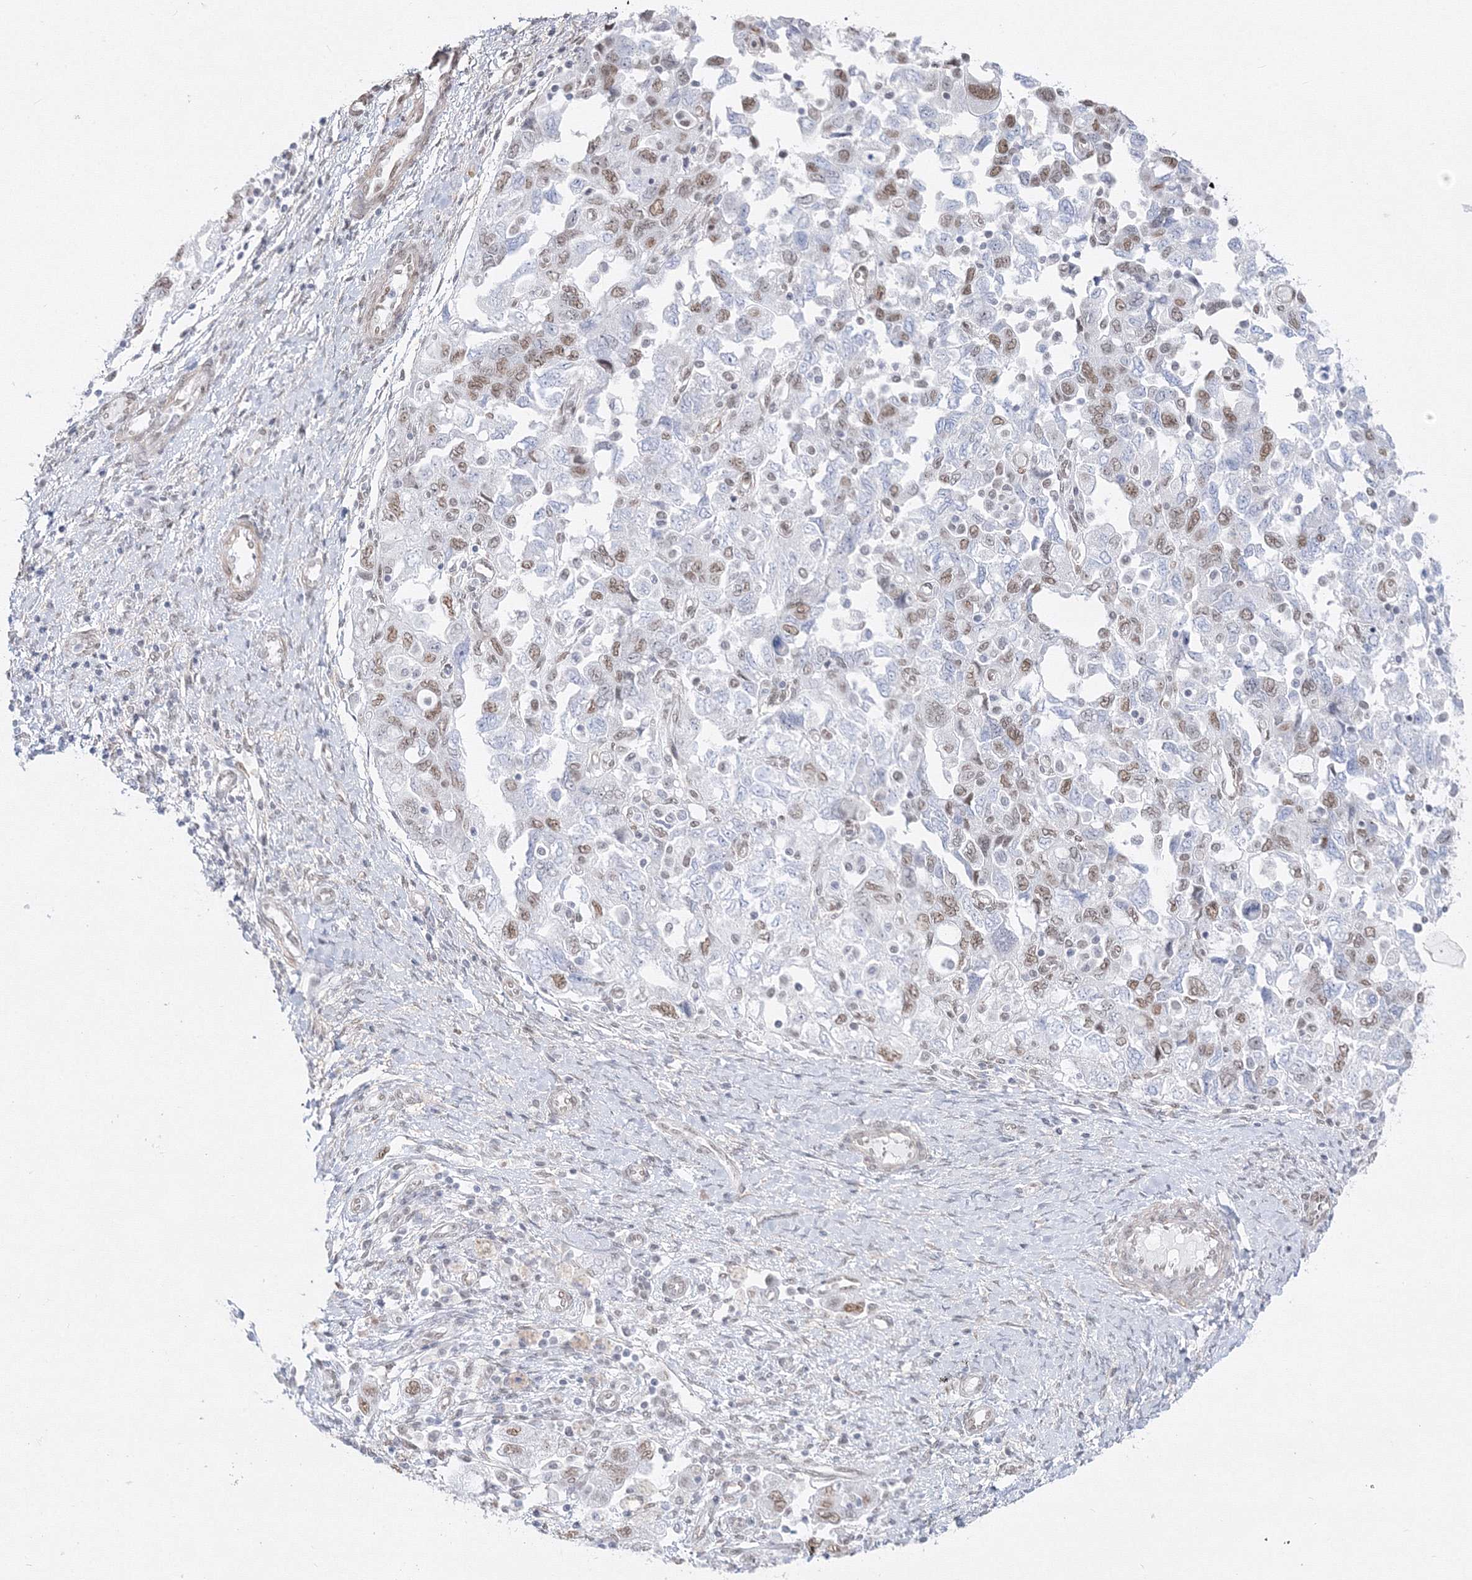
{"staining": {"intensity": "weak", "quantity": "25%-75%", "location": "nuclear"}, "tissue": "ovarian cancer", "cell_type": "Tumor cells", "image_type": "cancer", "snomed": [{"axis": "morphology", "description": "Carcinoma, NOS"}, {"axis": "morphology", "description": "Cystadenocarcinoma, serous, NOS"}, {"axis": "topography", "description": "Ovary"}], "caption": "The image demonstrates staining of carcinoma (ovarian), revealing weak nuclear protein staining (brown color) within tumor cells.", "gene": "ZNF638", "patient": {"sex": "female", "age": 69}}